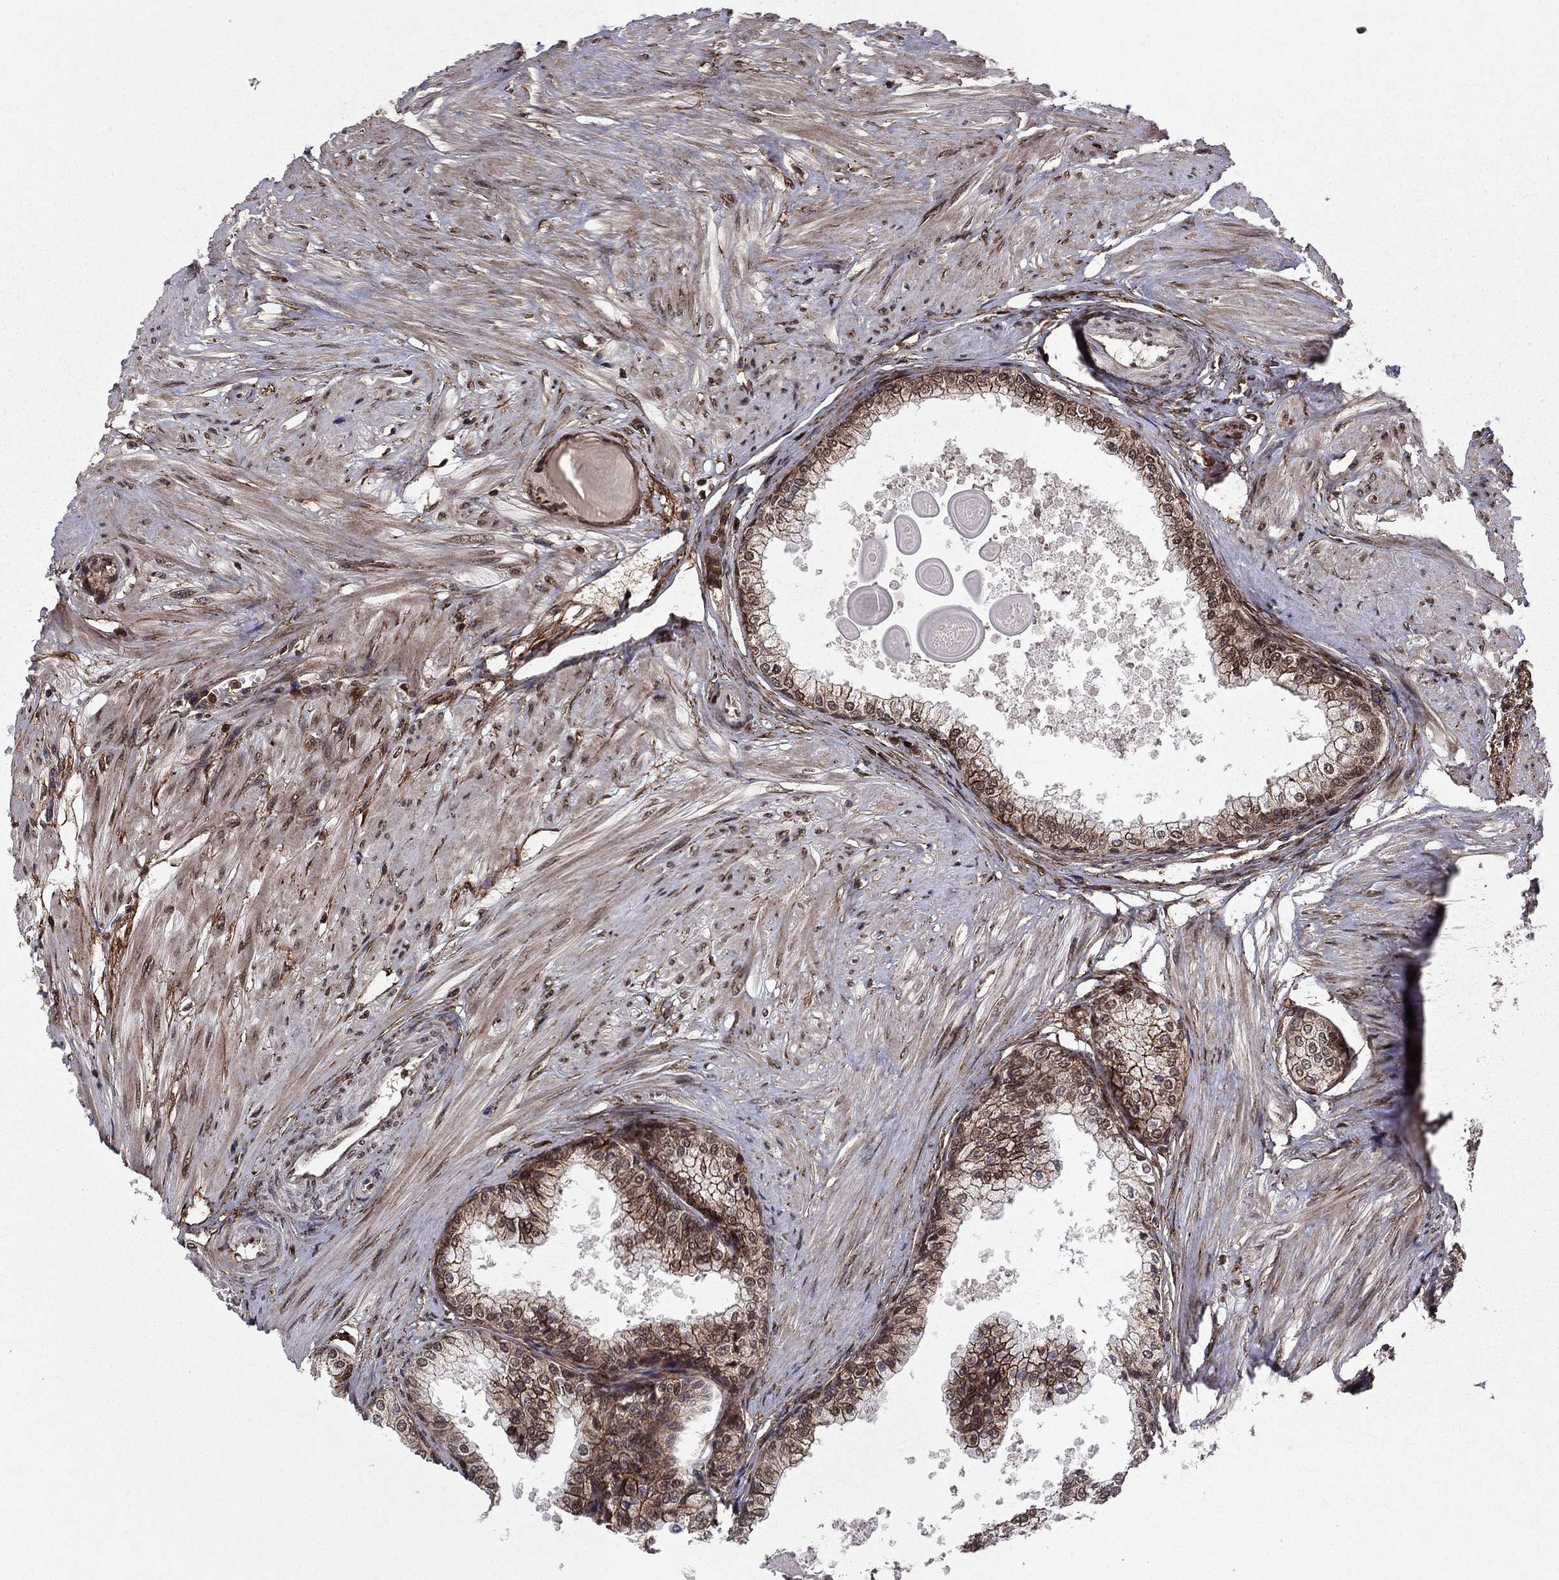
{"staining": {"intensity": "strong", "quantity": "25%-75%", "location": "cytoplasmic/membranous"}, "tissue": "prostate", "cell_type": "Glandular cells", "image_type": "normal", "snomed": [{"axis": "morphology", "description": "Normal tissue, NOS"}, {"axis": "topography", "description": "Prostate"}], "caption": "A high-resolution image shows IHC staining of unremarkable prostate, which shows strong cytoplasmic/membranous expression in about 25%-75% of glandular cells.", "gene": "SSX2IP", "patient": {"sex": "male", "age": 63}}